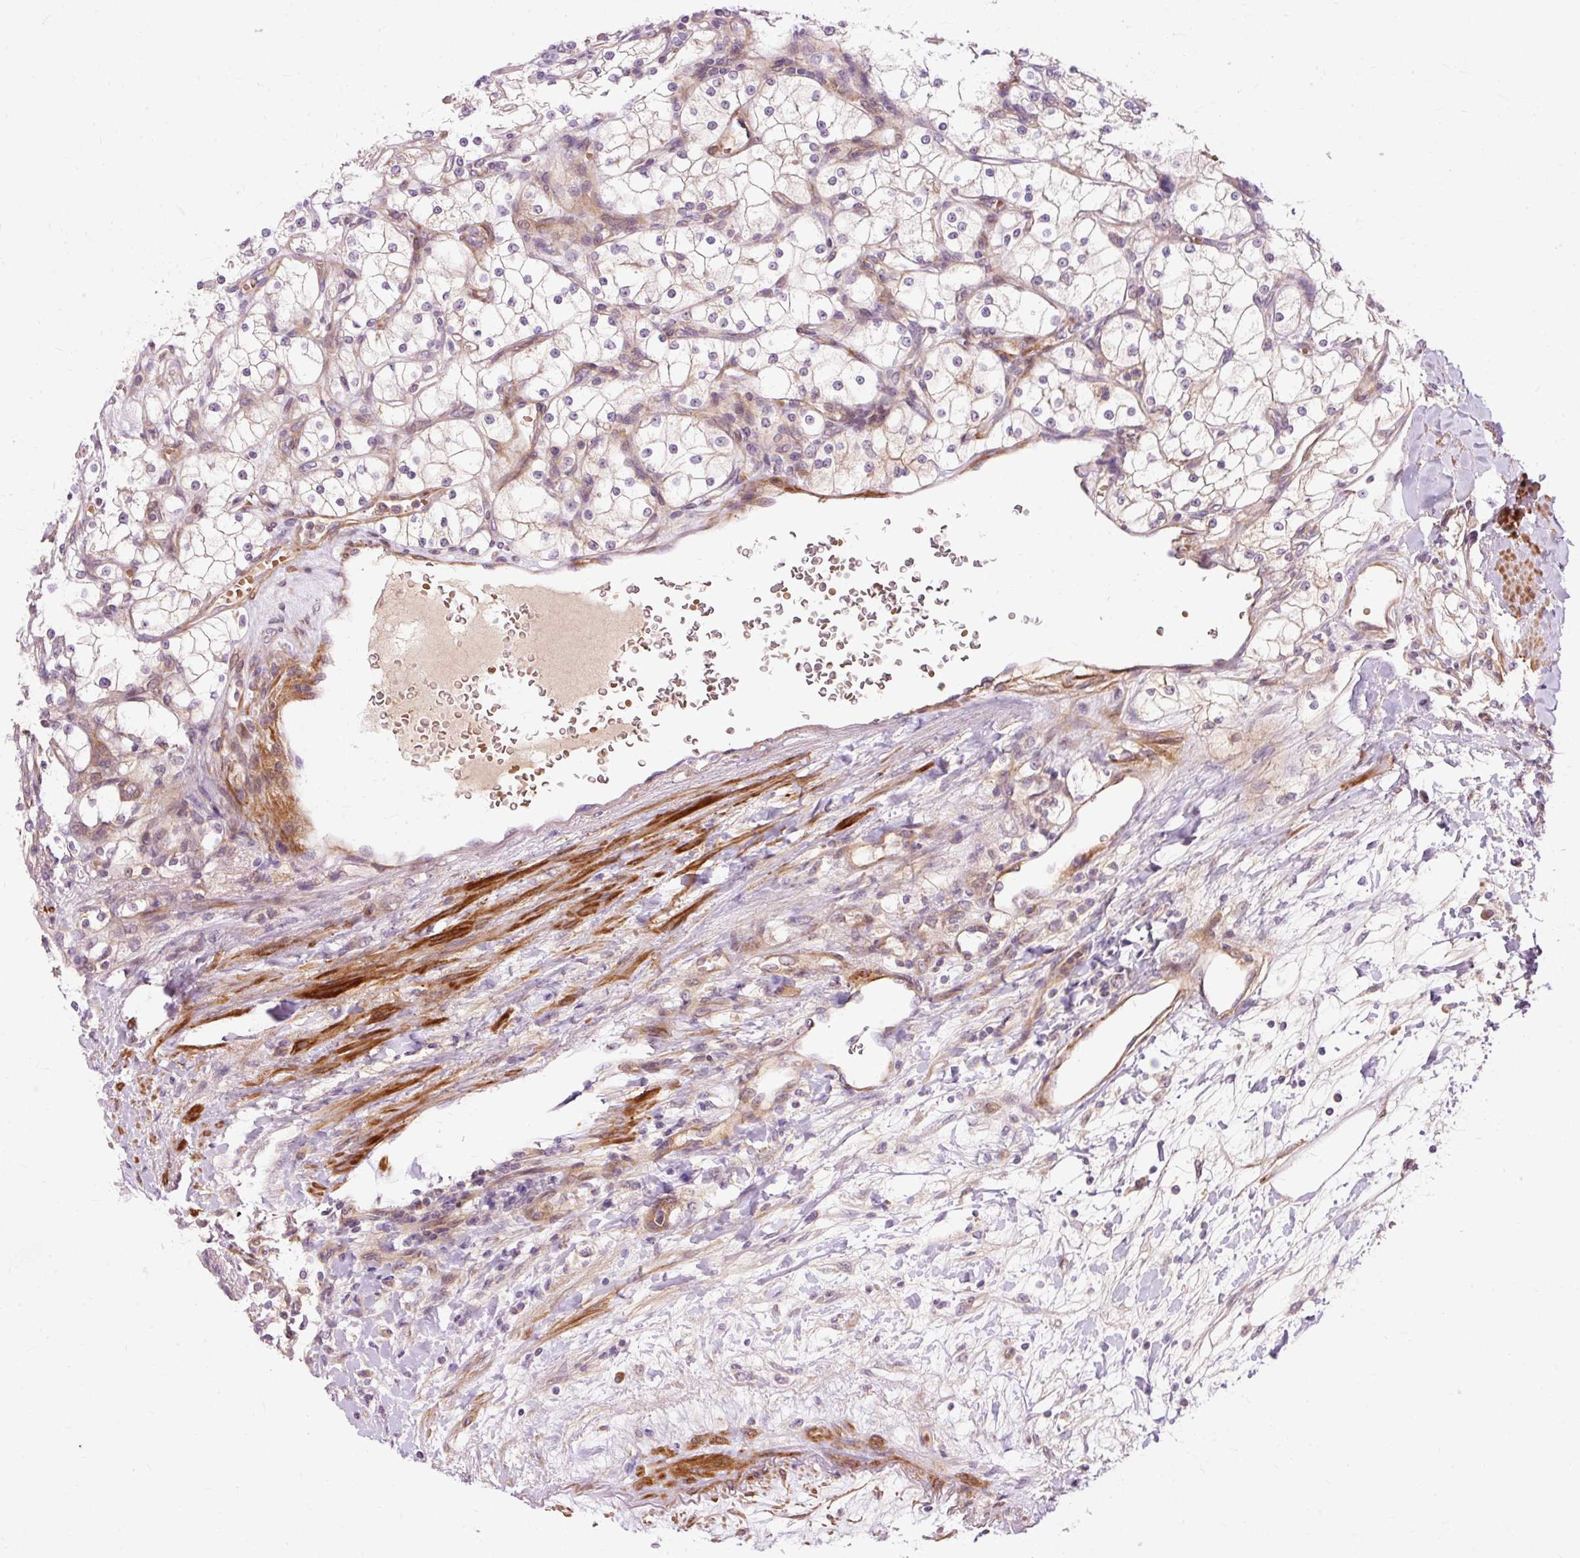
{"staining": {"intensity": "negative", "quantity": "none", "location": "none"}, "tissue": "renal cancer", "cell_type": "Tumor cells", "image_type": "cancer", "snomed": [{"axis": "morphology", "description": "Adenocarcinoma, NOS"}, {"axis": "topography", "description": "Kidney"}], "caption": "This is an immunohistochemistry (IHC) photomicrograph of adenocarcinoma (renal). There is no expression in tumor cells.", "gene": "RIPOR3", "patient": {"sex": "male", "age": 80}}